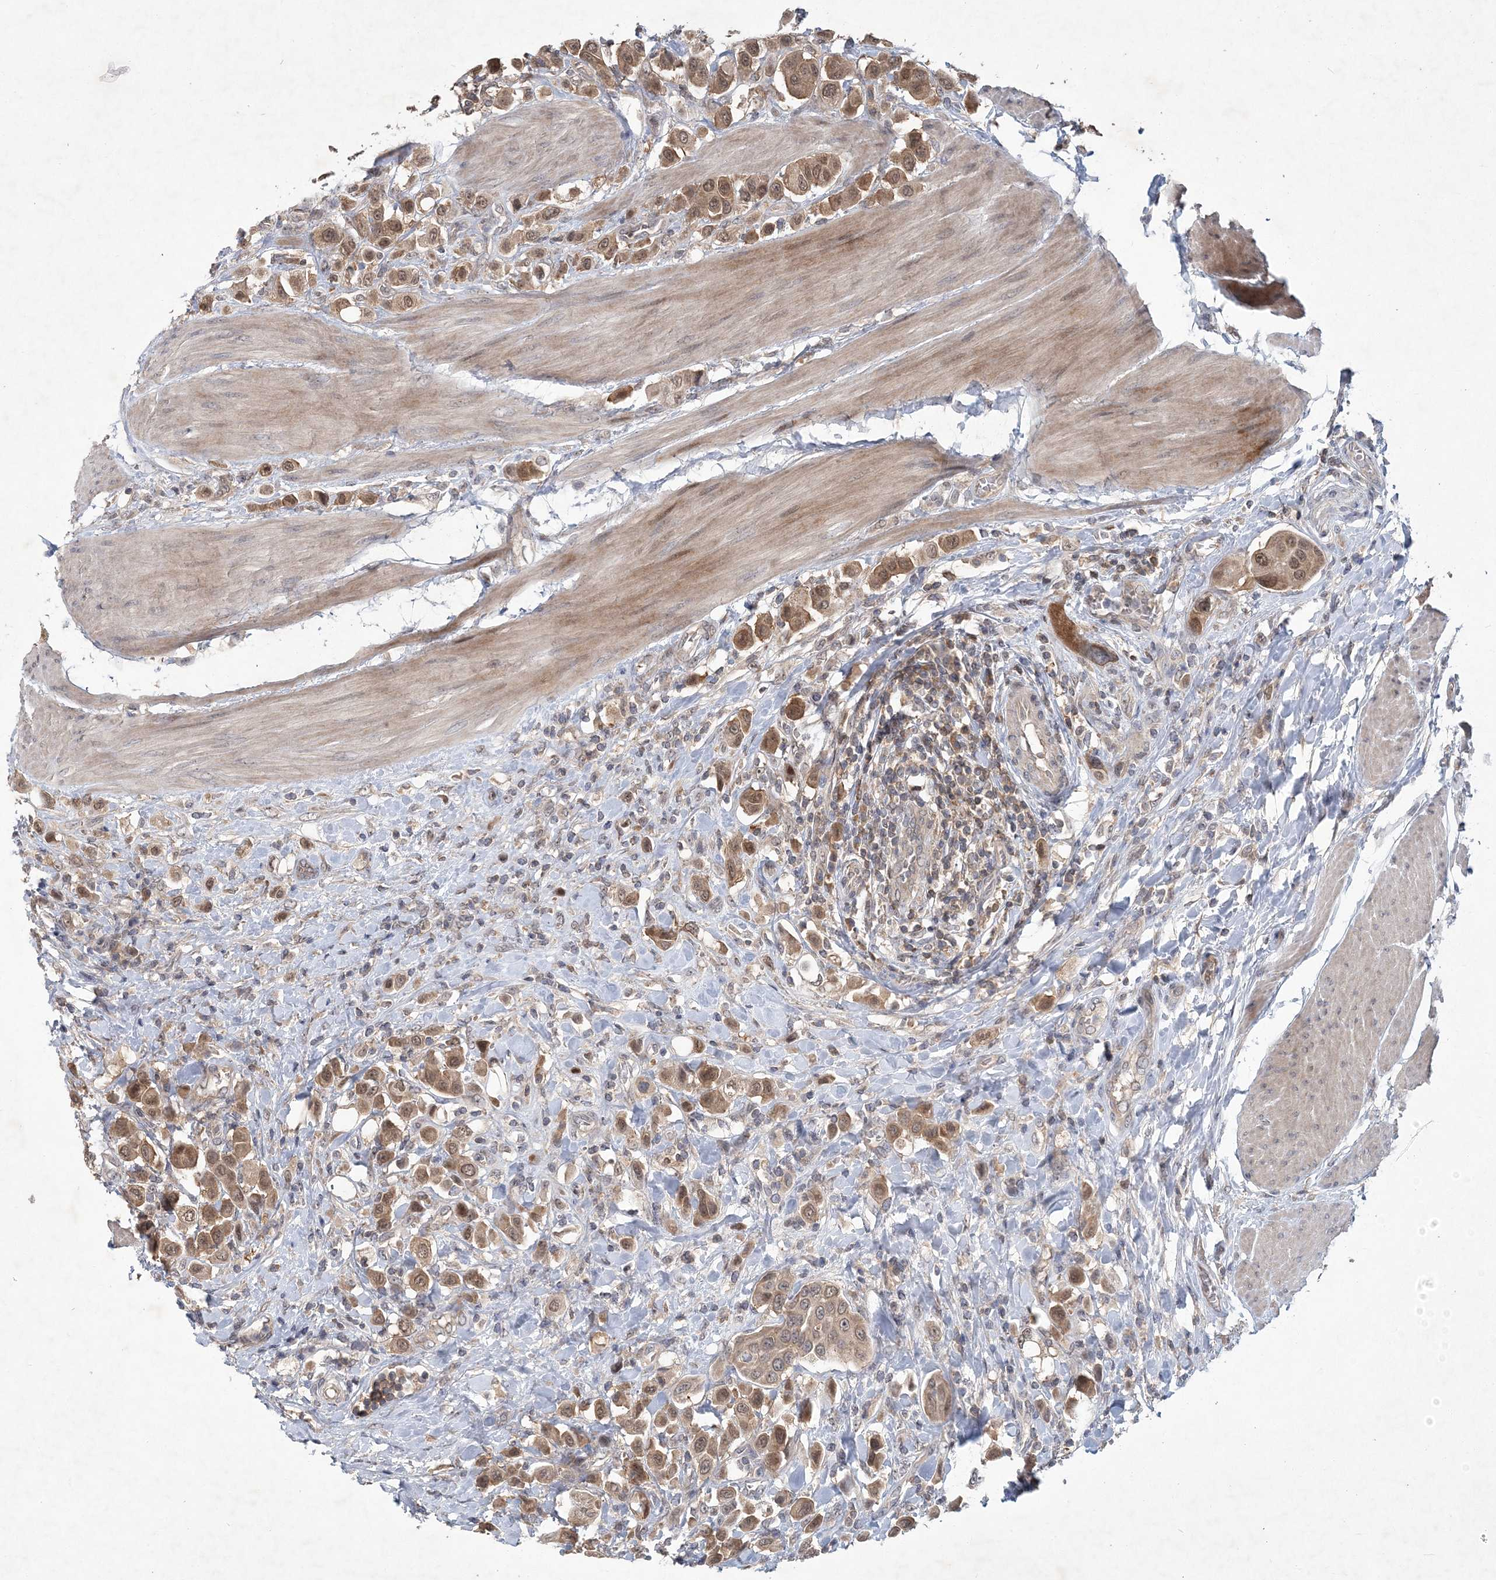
{"staining": {"intensity": "moderate", "quantity": ">75%", "location": "cytoplasmic/membranous,nuclear"}, "tissue": "urothelial cancer", "cell_type": "Tumor cells", "image_type": "cancer", "snomed": [{"axis": "morphology", "description": "Urothelial carcinoma, High grade"}, {"axis": "topography", "description": "Urinary bladder"}], "caption": "This photomicrograph demonstrates immunohistochemistry (IHC) staining of high-grade urothelial carcinoma, with medium moderate cytoplasmic/membranous and nuclear expression in approximately >75% of tumor cells.", "gene": "RNF25", "patient": {"sex": "male", "age": 50}}